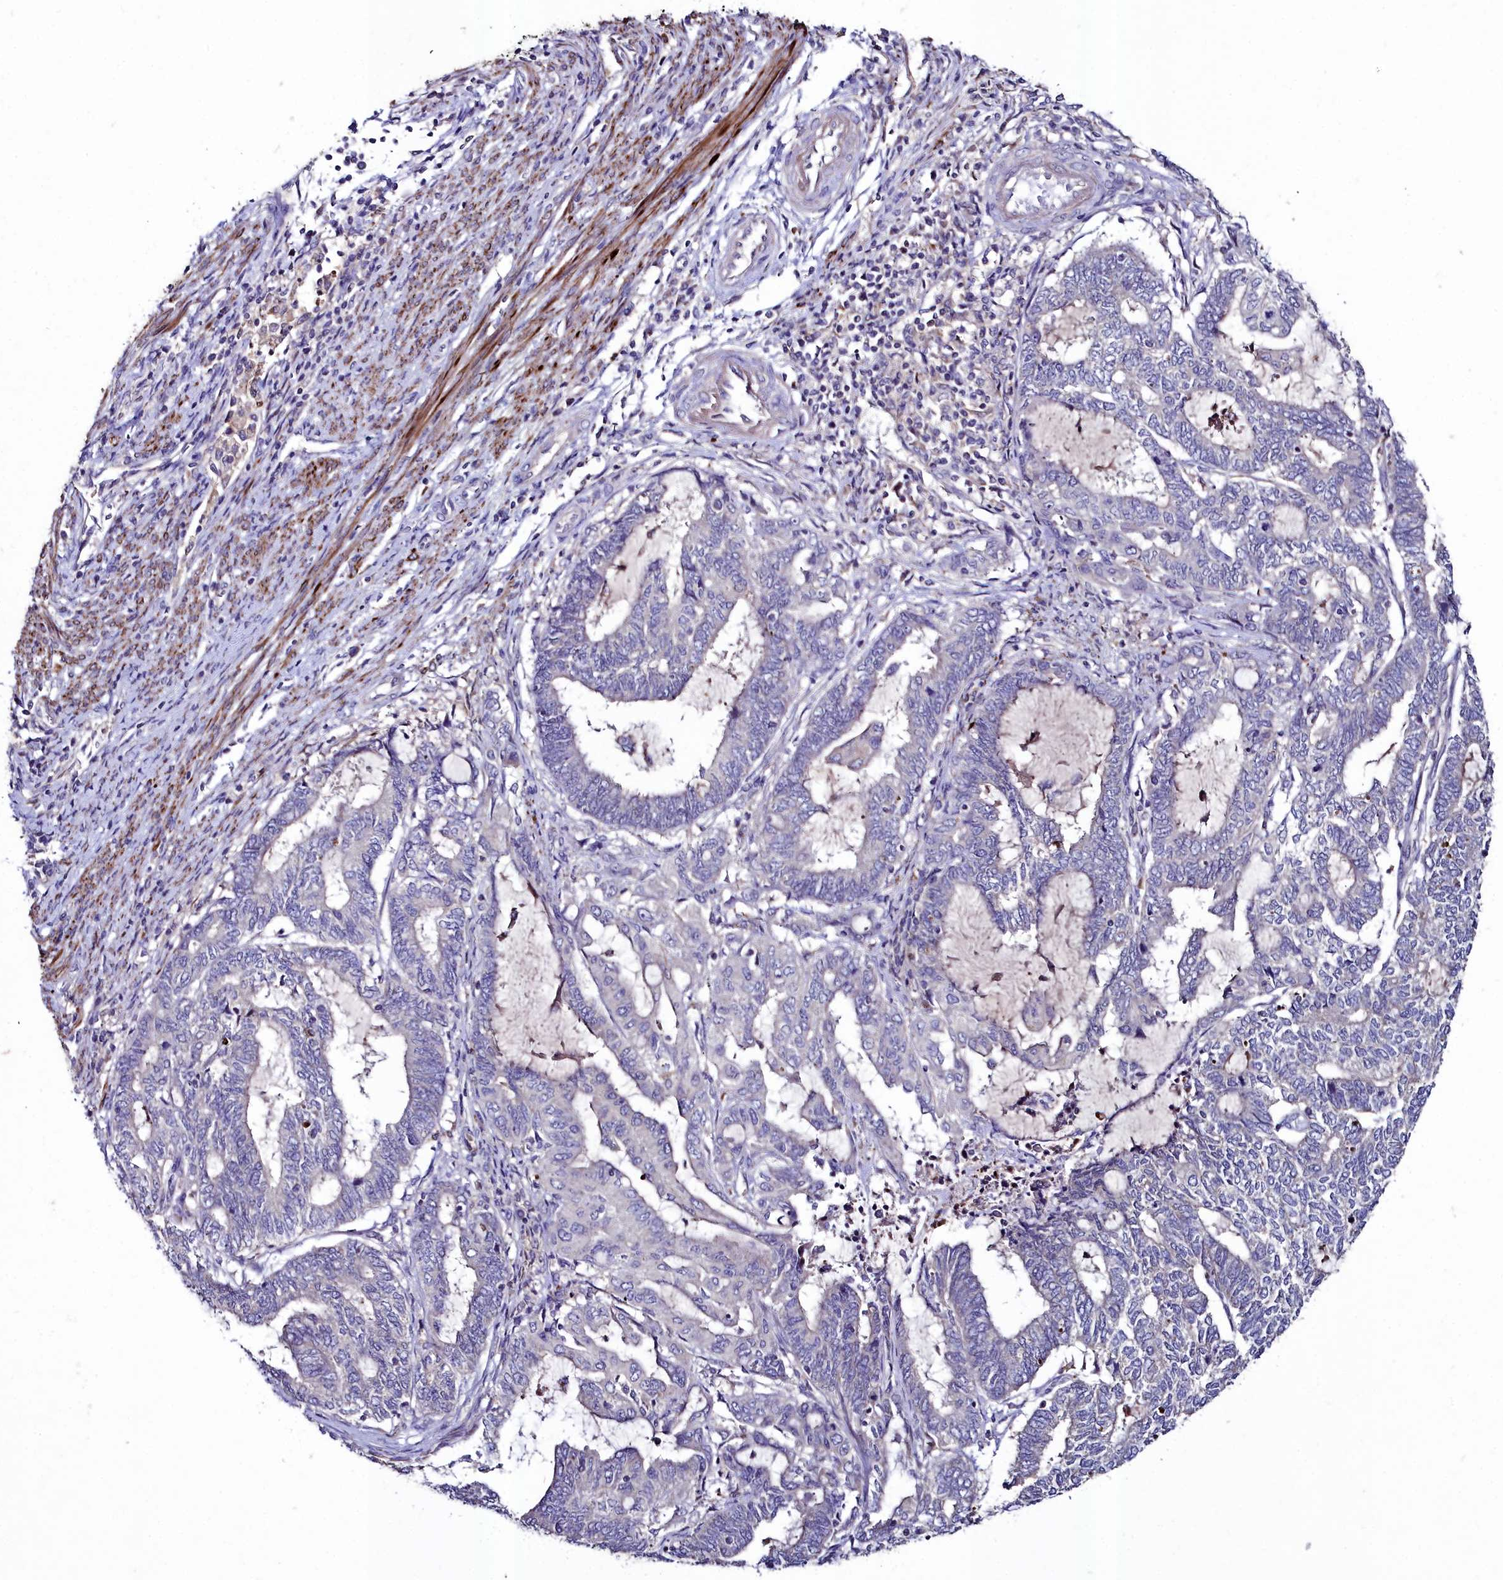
{"staining": {"intensity": "negative", "quantity": "none", "location": "none"}, "tissue": "endometrial cancer", "cell_type": "Tumor cells", "image_type": "cancer", "snomed": [{"axis": "morphology", "description": "Adenocarcinoma, NOS"}, {"axis": "topography", "description": "Uterus"}, {"axis": "topography", "description": "Endometrium"}], "caption": "Immunohistochemistry (IHC) photomicrograph of neoplastic tissue: endometrial cancer stained with DAB (3,3'-diaminobenzidine) exhibits no significant protein expression in tumor cells.", "gene": "AMBRA1", "patient": {"sex": "female", "age": 70}}